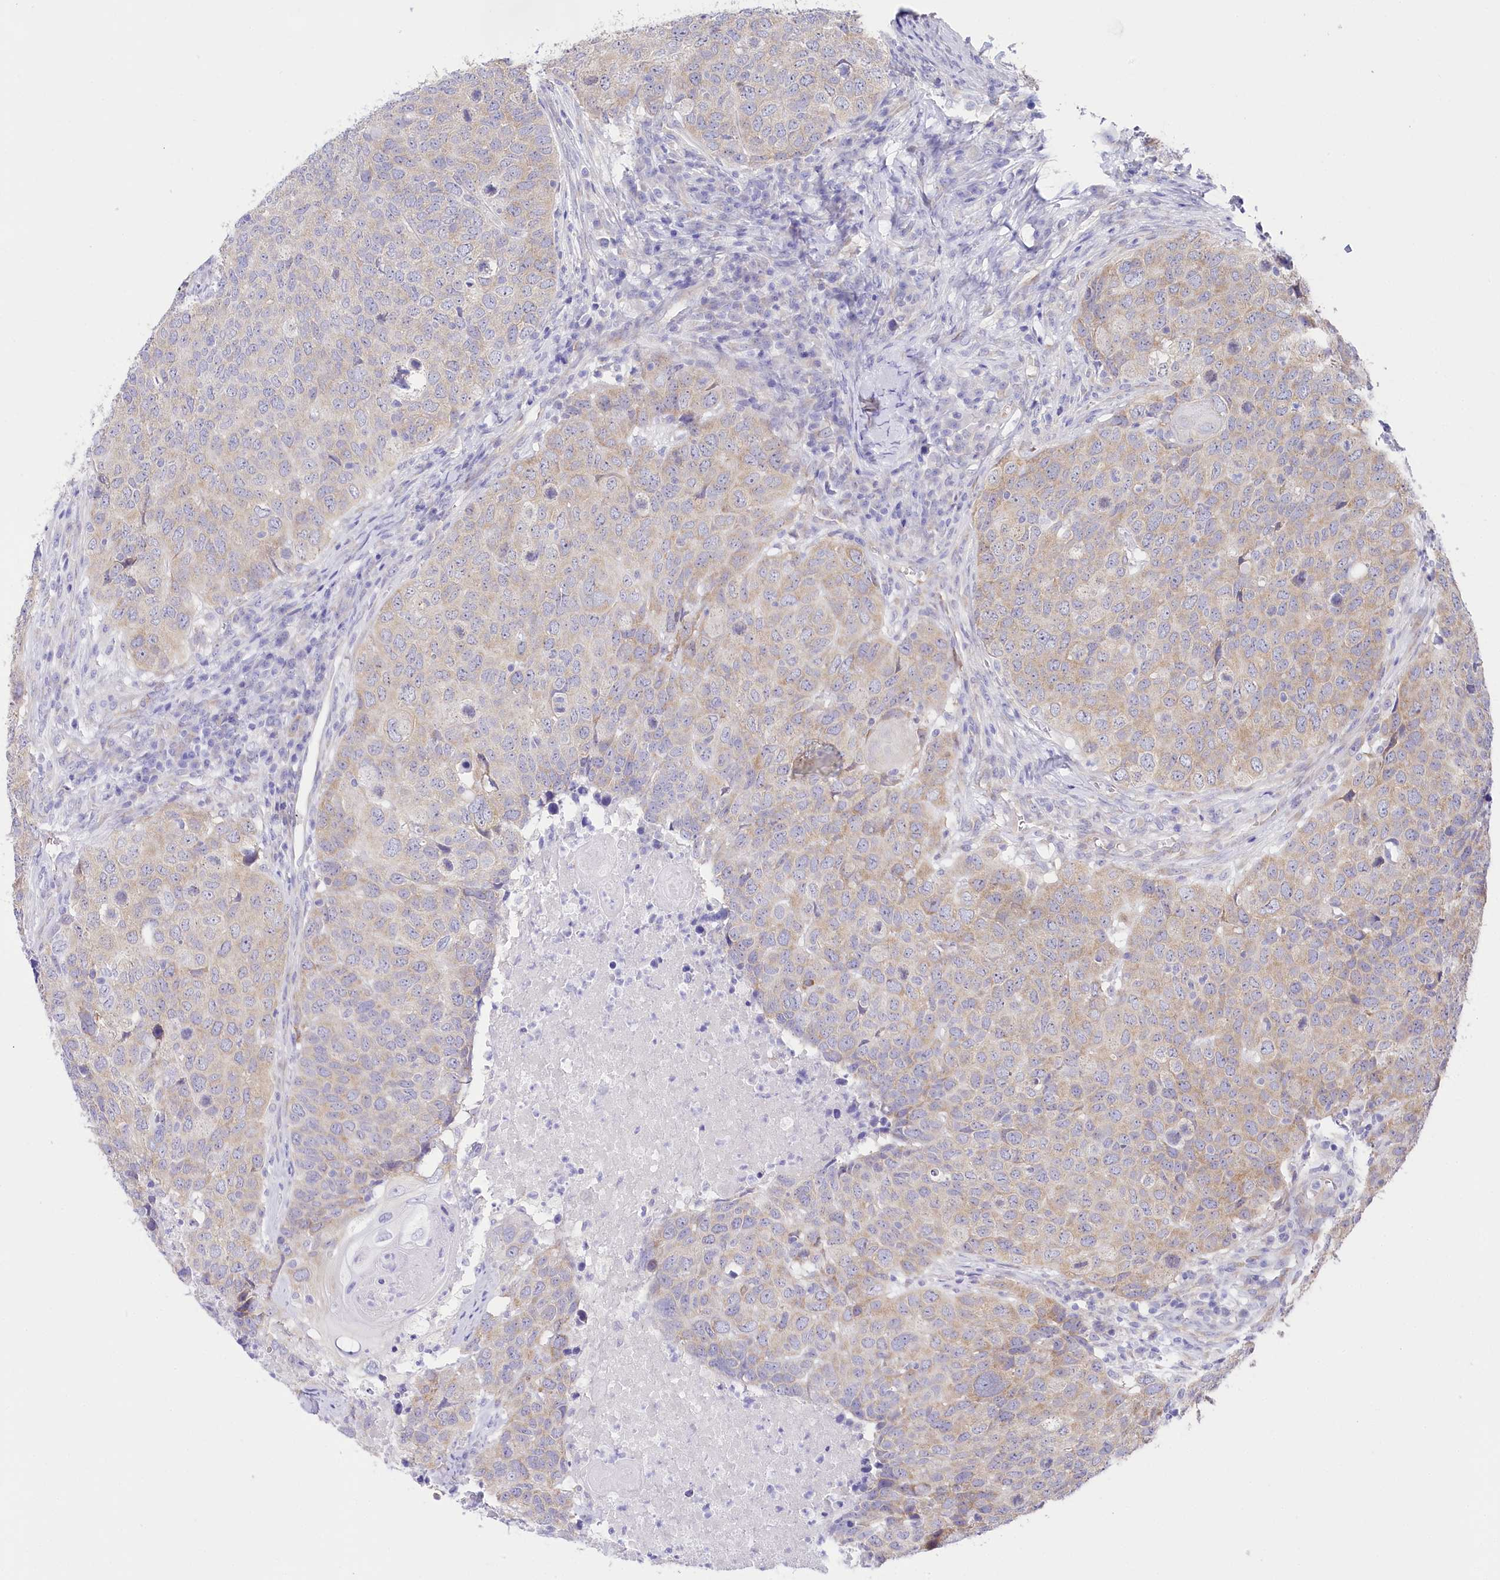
{"staining": {"intensity": "weak", "quantity": "25%-75%", "location": "cytoplasmic/membranous"}, "tissue": "head and neck cancer", "cell_type": "Tumor cells", "image_type": "cancer", "snomed": [{"axis": "morphology", "description": "Squamous cell carcinoma, NOS"}, {"axis": "topography", "description": "Head-Neck"}], "caption": "Immunohistochemistry (IHC) photomicrograph of neoplastic tissue: human head and neck cancer stained using immunohistochemistry (IHC) demonstrates low levels of weak protein expression localized specifically in the cytoplasmic/membranous of tumor cells, appearing as a cytoplasmic/membranous brown color.", "gene": "CSN3", "patient": {"sex": "male", "age": 66}}